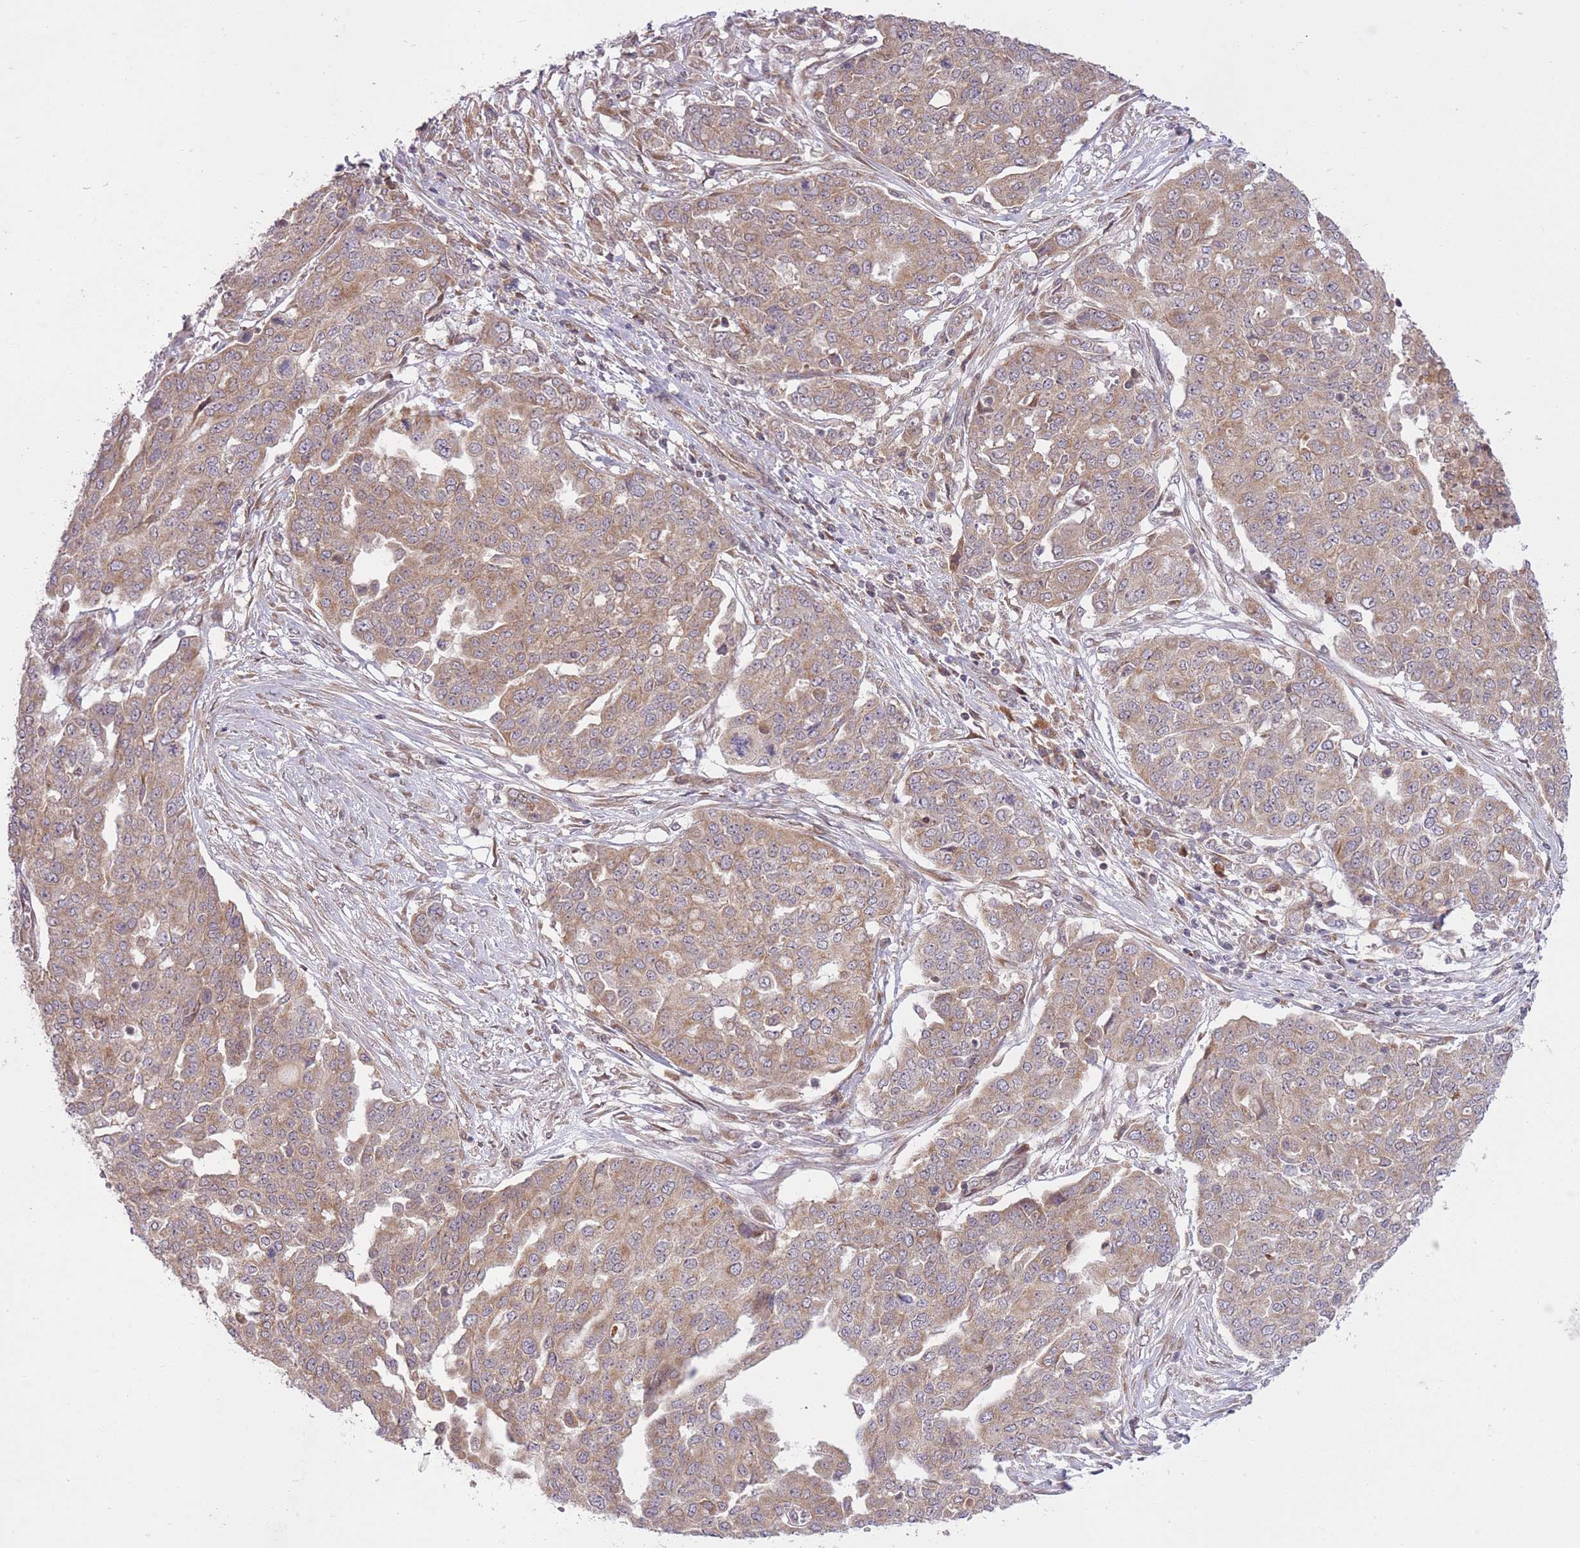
{"staining": {"intensity": "weak", "quantity": ">75%", "location": "cytoplasmic/membranous"}, "tissue": "ovarian cancer", "cell_type": "Tumor cells", "image_type": "cancer", "snomed": [{"axis": "morphology", "description": "Cystadenocarcinoma, serous, NOS"}, {"axis": "topography", "description": "Soft tissue"}, {"axis": "topography", "description": "Ovary"}], "caption": "Weak cytoplasmic/membranous protein expression is seen in about >75% of tumor cells in ovarian serous cystadenocarcinoma.", "gene": "ZNF391", "patient": {"sex": "female", "age": 57}}